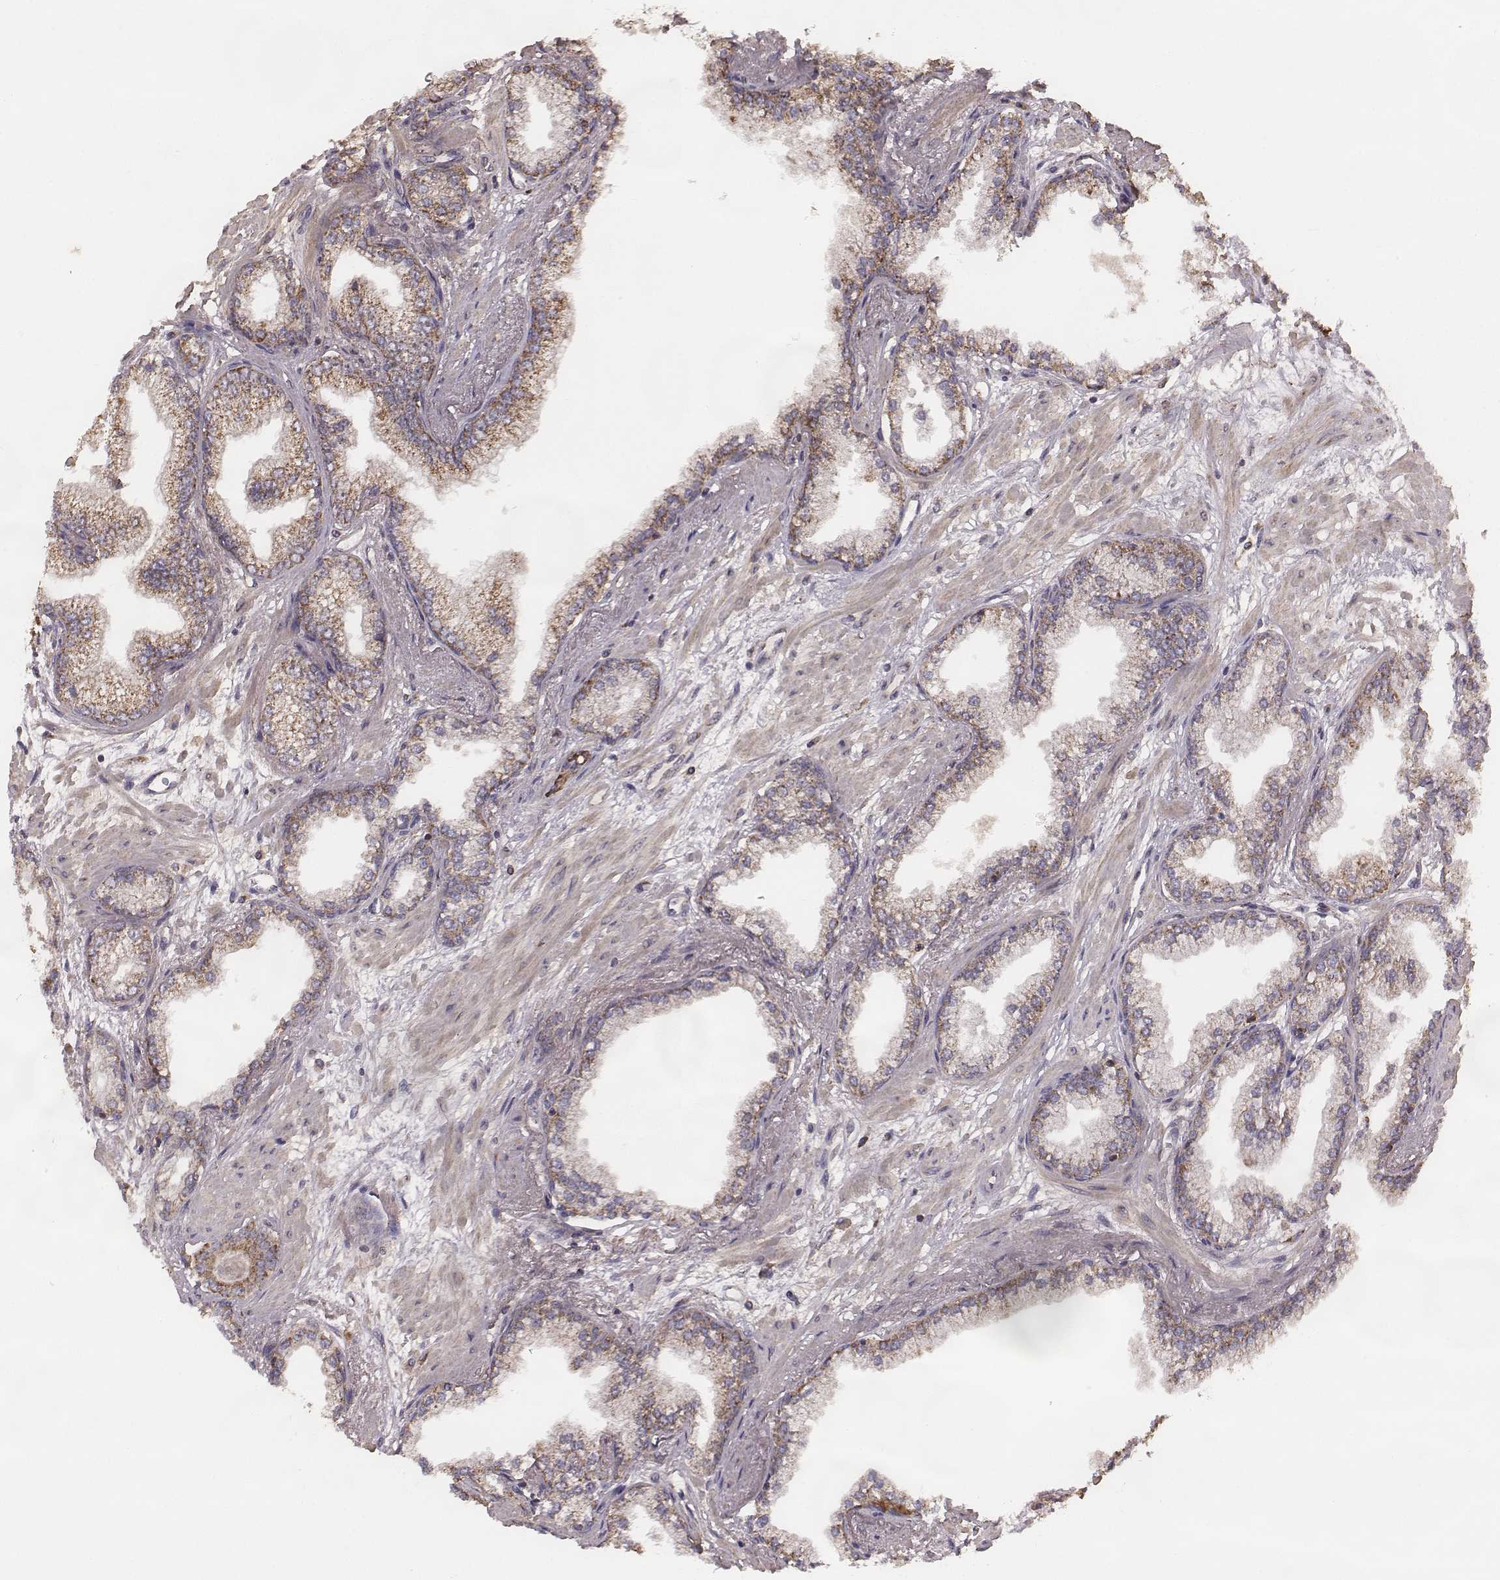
{"staining": {"intensity": "moderate", "quantity": ">75%", "location": "cytoplasmic/membranous"}, "tissue": "prostate cancer", "cell_type": "Tumor cells", "image_type": "cancer", "snomed": [{"axis": "morphology", "description": "Adenocarcinoma, Low grade"}, {"axis": "topography", "description": "Prostate"}], "caption": "Prostate cancer stained with a brown dye displays moderate cytoplasmic/membranous positive staining in about >75% of tumor cells.", "gene": "PDCD2L", "patient": {"sex": "male", "age": 64}}